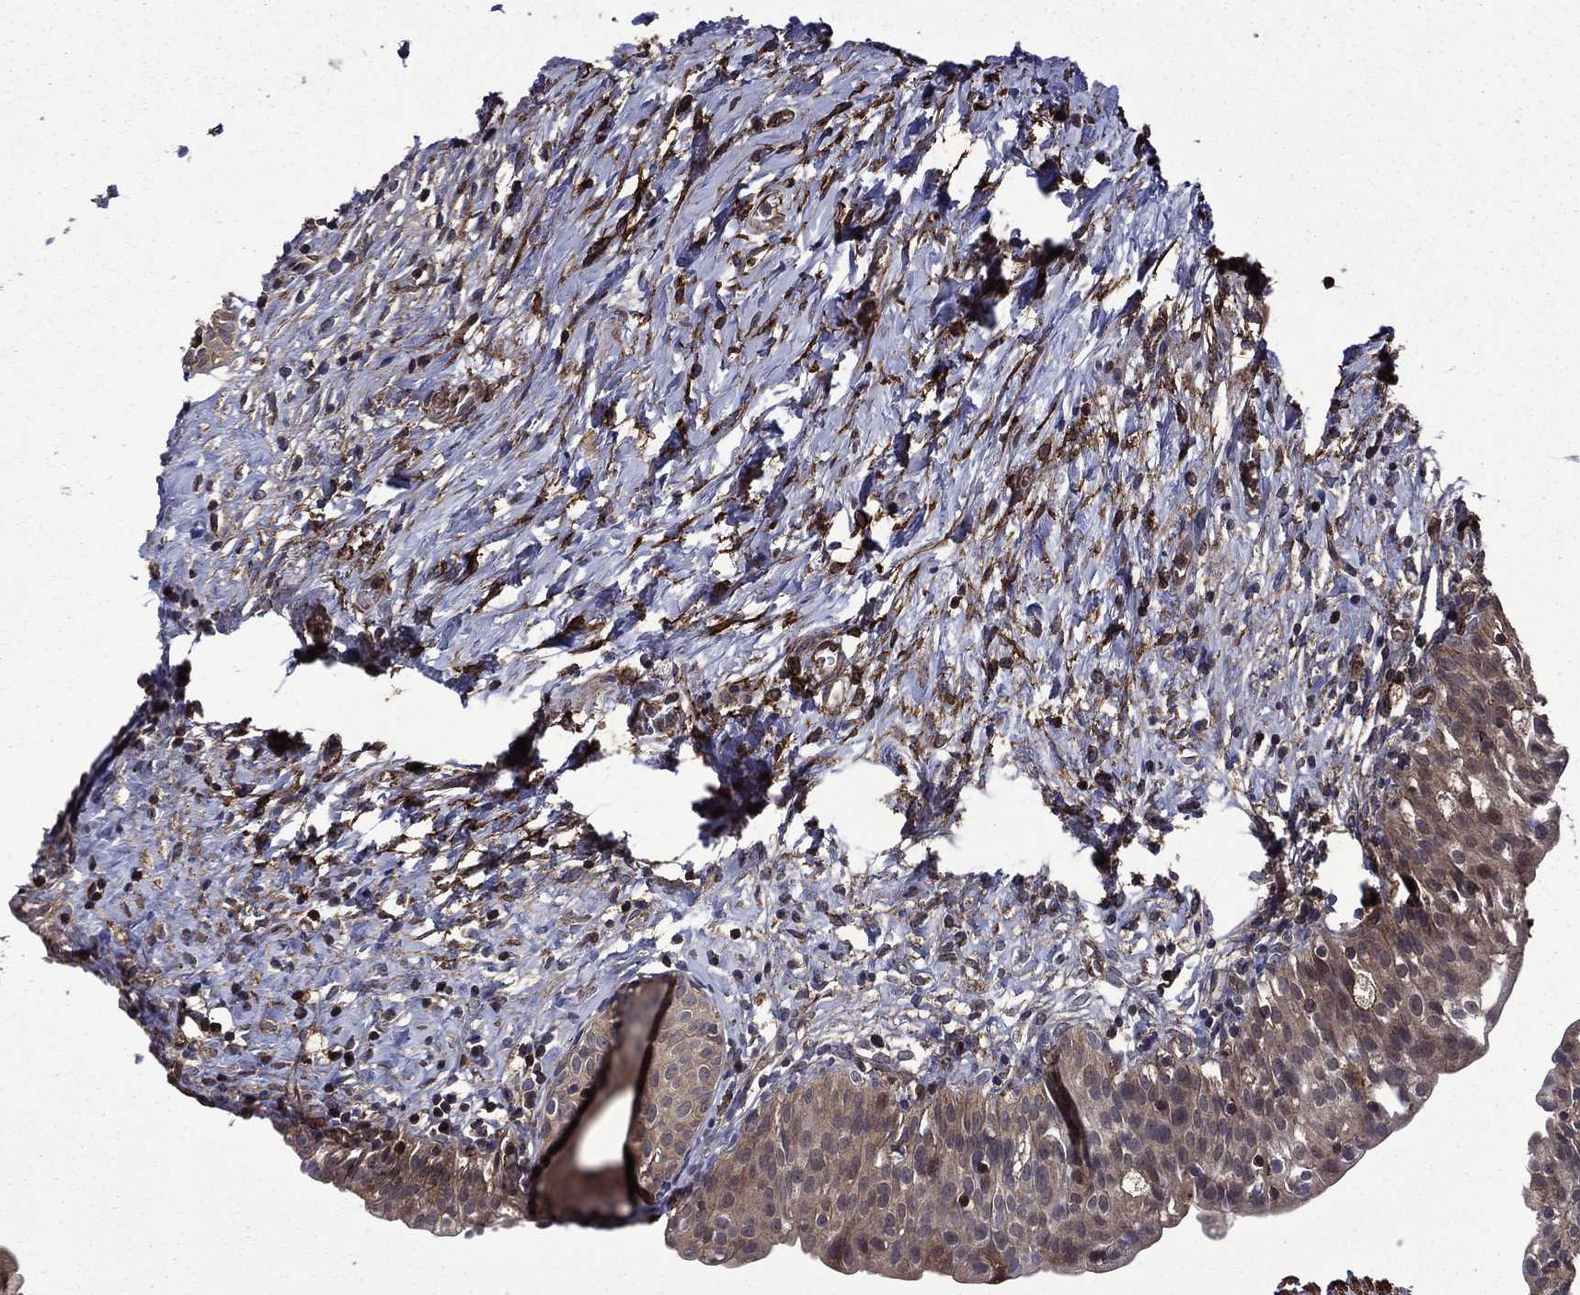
{"staining": {"intensity": "weak", "quantity": "25%-75%", "location": "cytoplasmic/membranous"}, "tissue": "urinary bladder", "cell_type": "Urothelial cells", "image_type": "normal", "snomed": [{"axis": "morphology", "description": "Normal tissue, NOS"}, {"axis": "topography", "description": "Urinary bladder"}], "caption": "Urinary bladder stained with DAB (3,3'-diaminobenzidine) immunohistochemistry (IHC) exhibits low levels of weak cytoplasmic/membranous staining in about 25%-75% of urothelial cells. The protein is shown in brown color, while the nuclei are stained blue.", "gene": "PLPP3", "patient": {"sex": "male", "age": 76}}